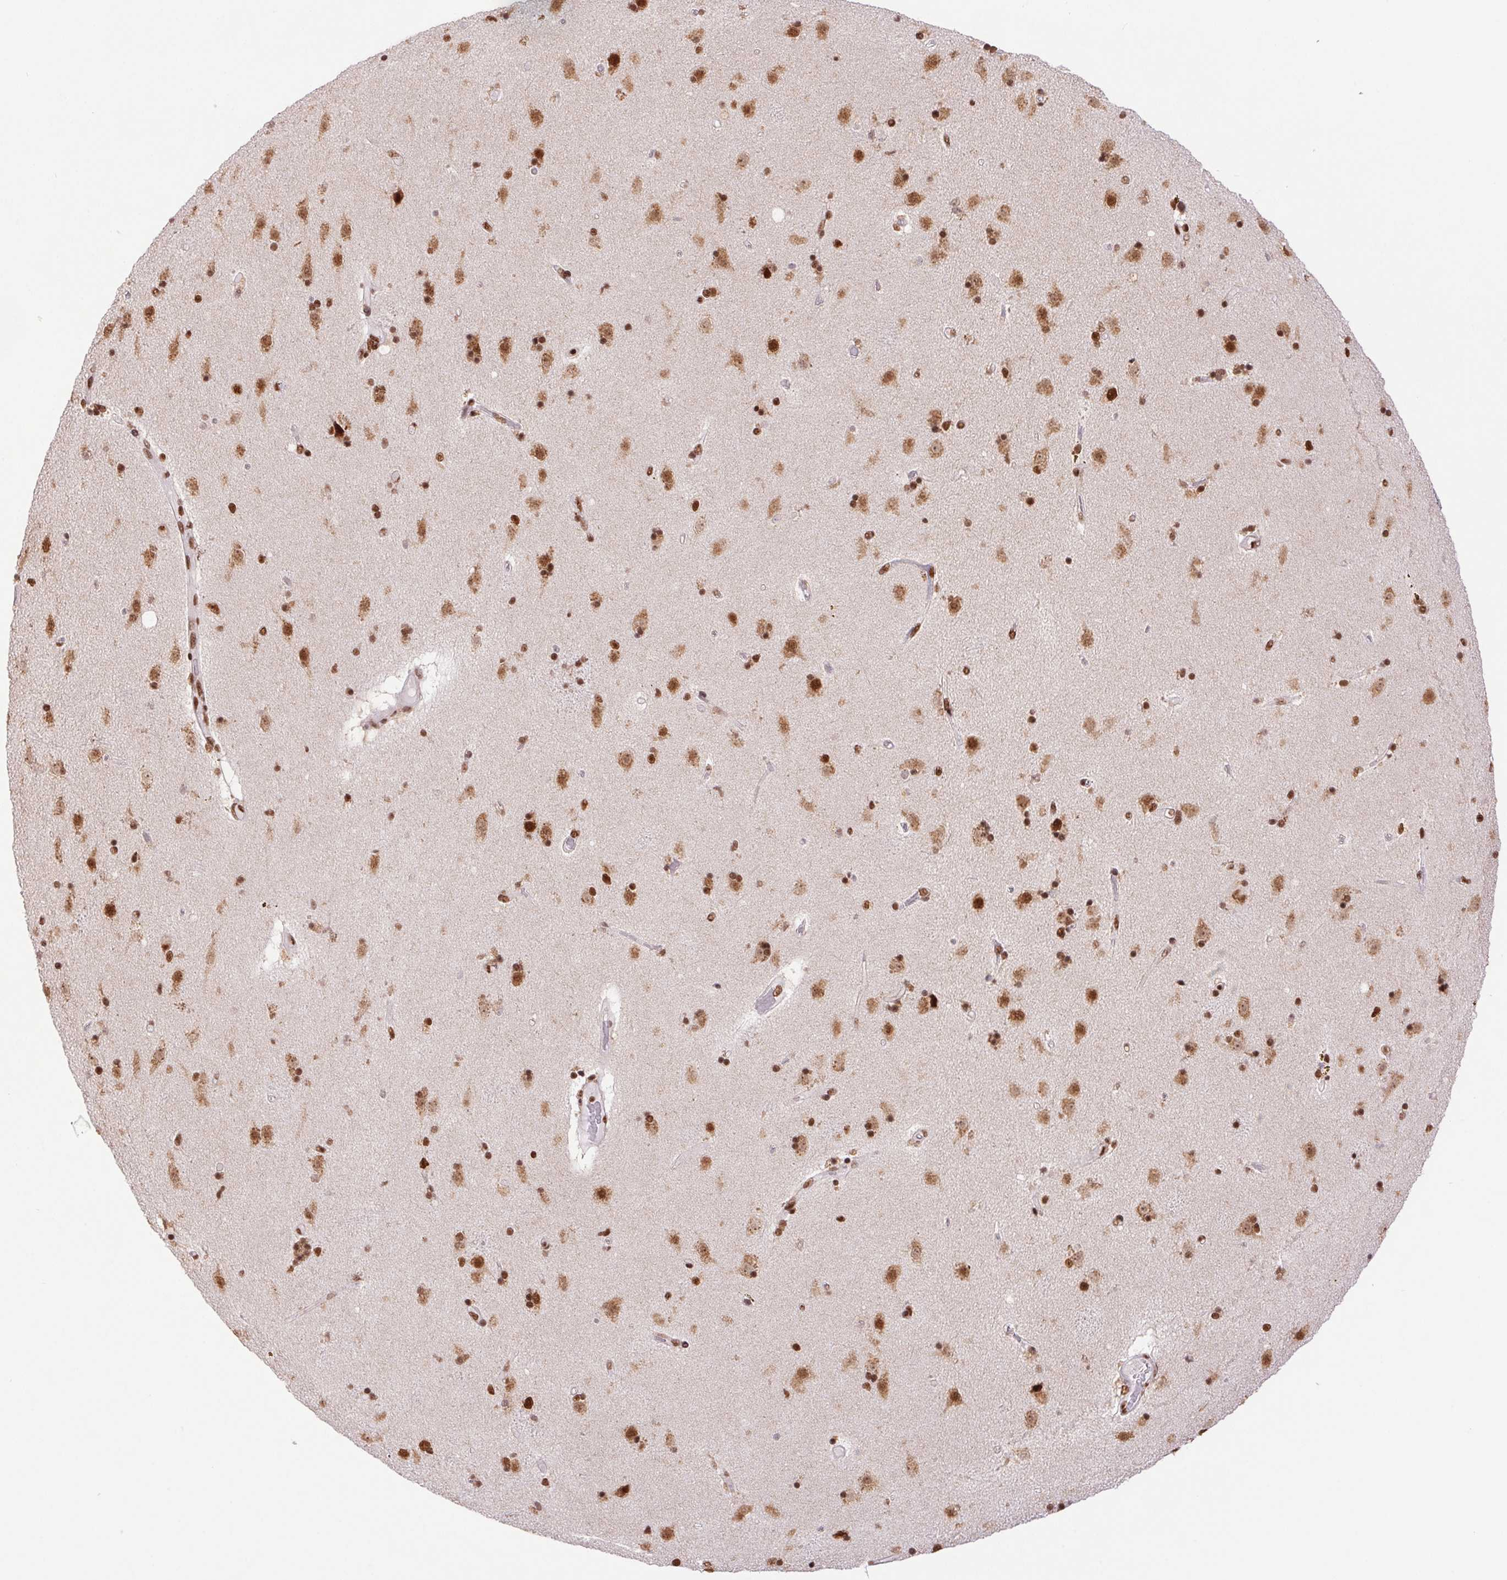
{"staining": {"intensity": "moderate", "quantity": "25%-75%", "location": "nuclear"}, "tissue": "caudate", "cell_type": "Glial cells", "image_type": "normal", "snomed": [{"axis": "morphology", "description": "Normal tissue, NOS"}, {"axis": "topography", "description": "Lateral ventricle wall"}], "caption": "Protein analysis of normal caudate demonstrates moderate nuclear staining in approximately 25%-75% of glial cells.", "gene": "ZNF207", "patient": {"sex": "female", "age": 71}}